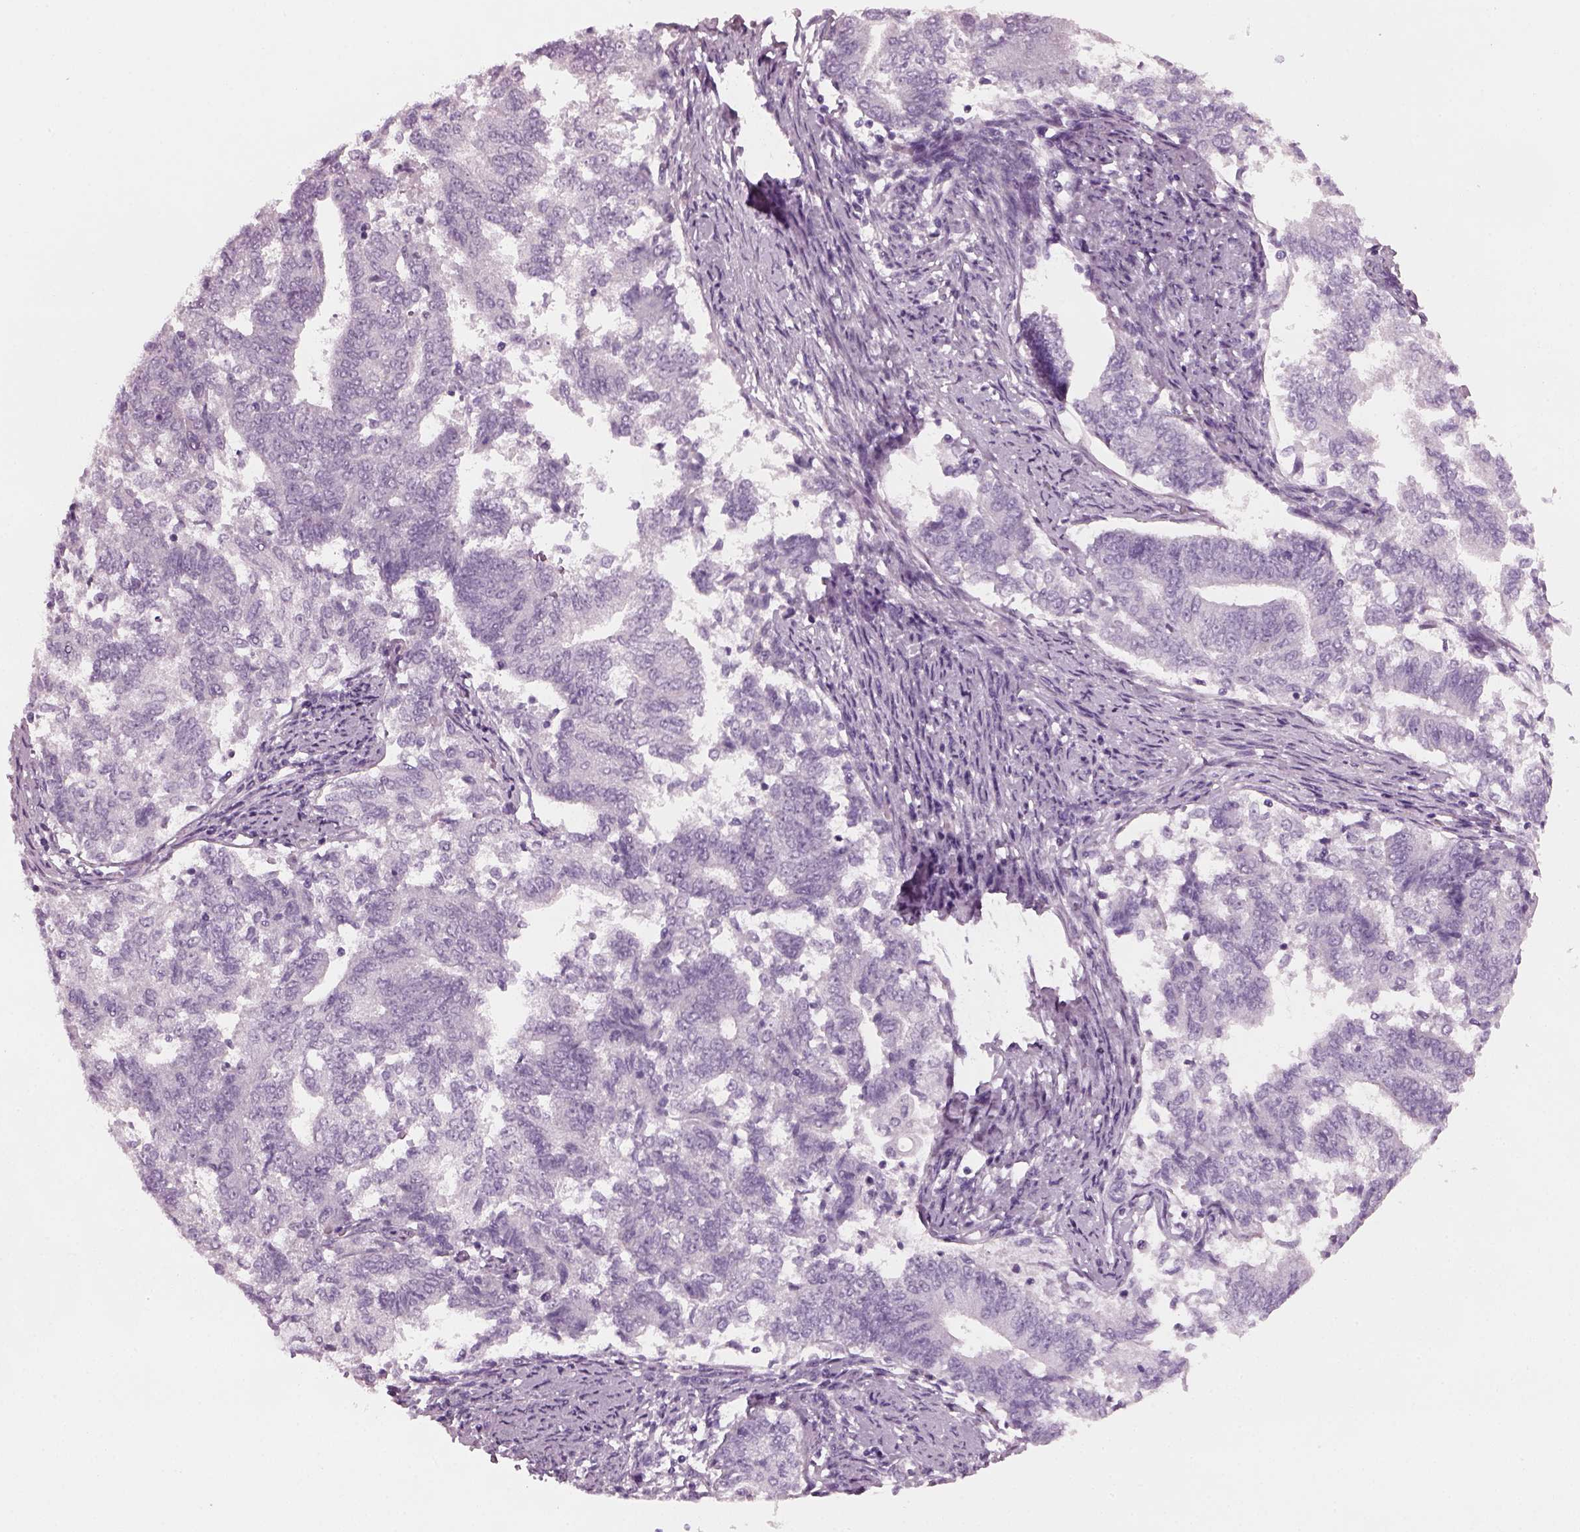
{"staining": {"intensity": "negative", "quantity": "none", "location": "none"}, "tissue": "endometrial cancer", "cell_type": "Tumor cells", "image_type": "cancer", "snomed": [{"axis": "morphology", "description": "Adenocarcinoma, NOS"}, {"axis": "topography", "description": "Endometrium"}], "caption": "Histopathology image shows no significant protein staining in tumor cells of adenocarcinoma (endometrial).", "gene": "PDC", "patient": {"sex": "female", "age": 65}}